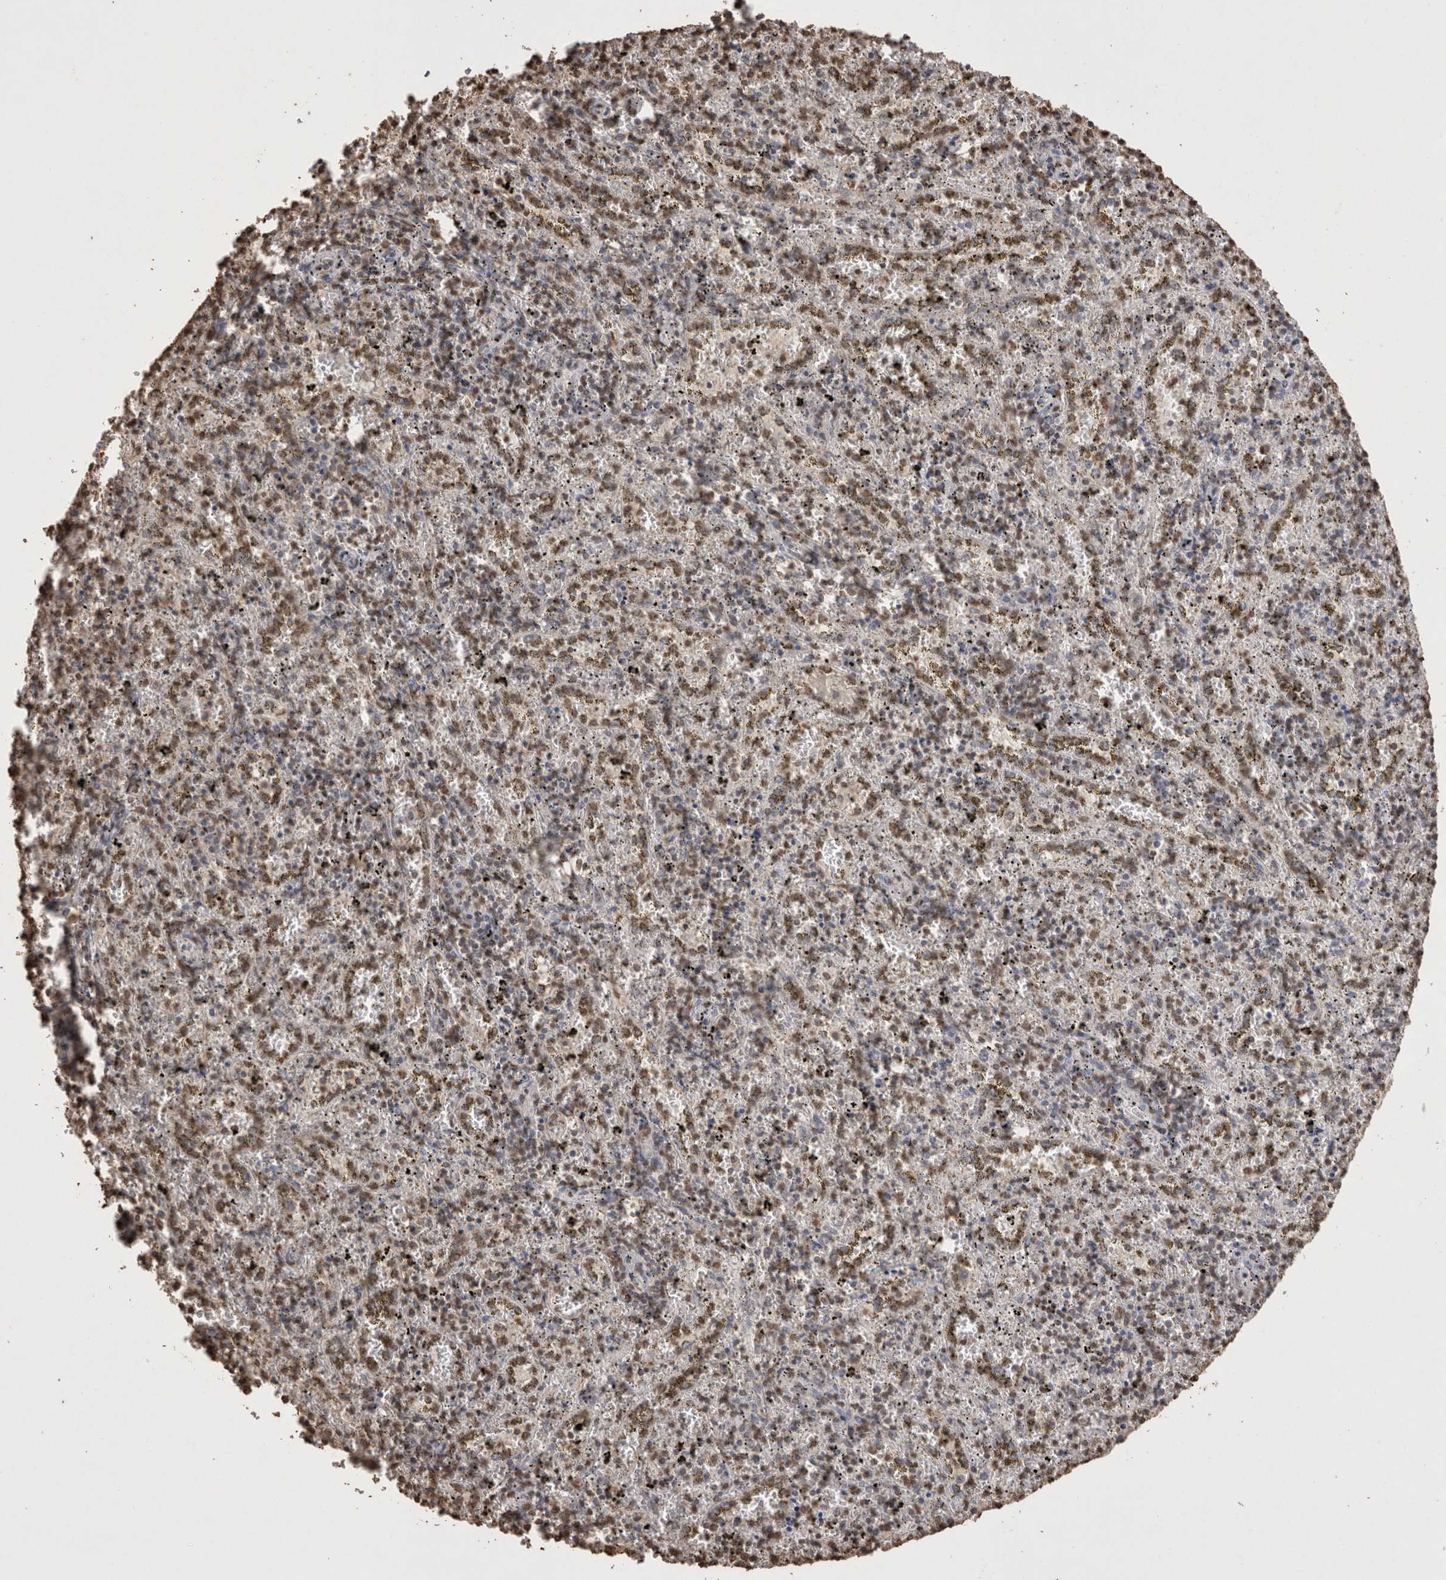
{"staining": {"intensity": "moderate", "quantity": ">75%", "location": "nuclear"}, "tissue": "spleen", "cell_type": "Cells in red pulp", "image_type": "normal", "snomed": [{"axis": "morphology", "description": "Normal tissue, NOS"}, {"axis": "topography", "description": "Spleen"}], "caption": "Immunohistochemistry (IHC) micrograph of benign spleen: human spleen stained using immunohistochemistry (IHC) demonstrates medium levels of moderate protein expression localized specifically in the nuclear of cells in red pulp, appearing as a nuclear brown color.", "gene": "POU5F1", "patient": {"sex": "male", "age": 11}}